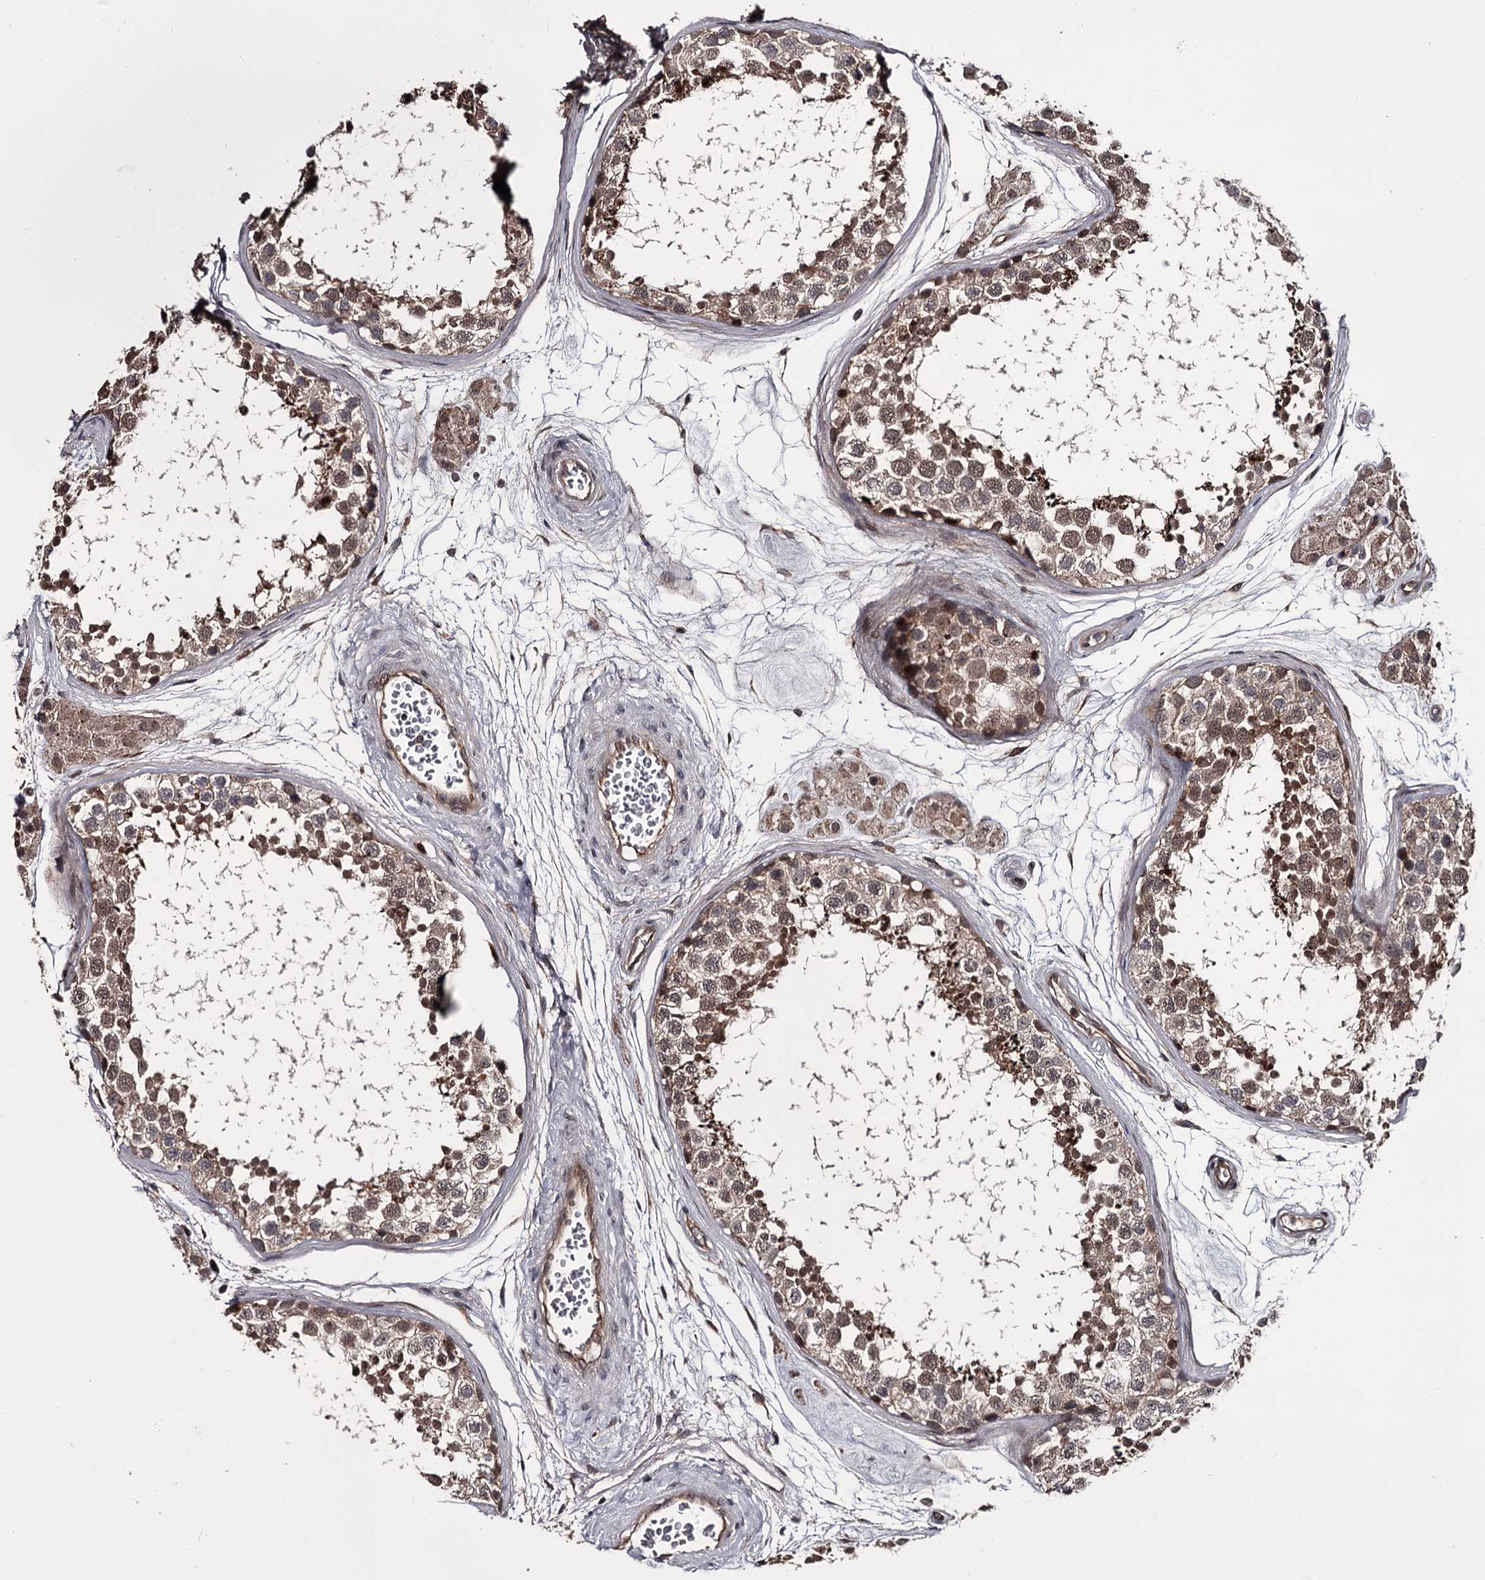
{"staining": {"intensity": "moderate", "quantity": ">75%", "location": "cytoplasmic/membranous,nuclear"}, "tissue": "testis", "cell_type": "Cells in seminiferous ducts", "image_type": "normal", "snomed": [{"axis": "morphology", "description": "Normal tissue, NOS"}, {"axis": "topography", "description": "Testis"}], "caption": "Cells in seminiferous ducts show medium levels of moderate cytoplasmic/membranous,nuclear positivity in about >75% of cells in normal human testis. (brown staining indicates protein expression, while blue staining denotes nuclei).", "gene": "CDC42EP2", "patient": {"sex": "male", "age": 56}}